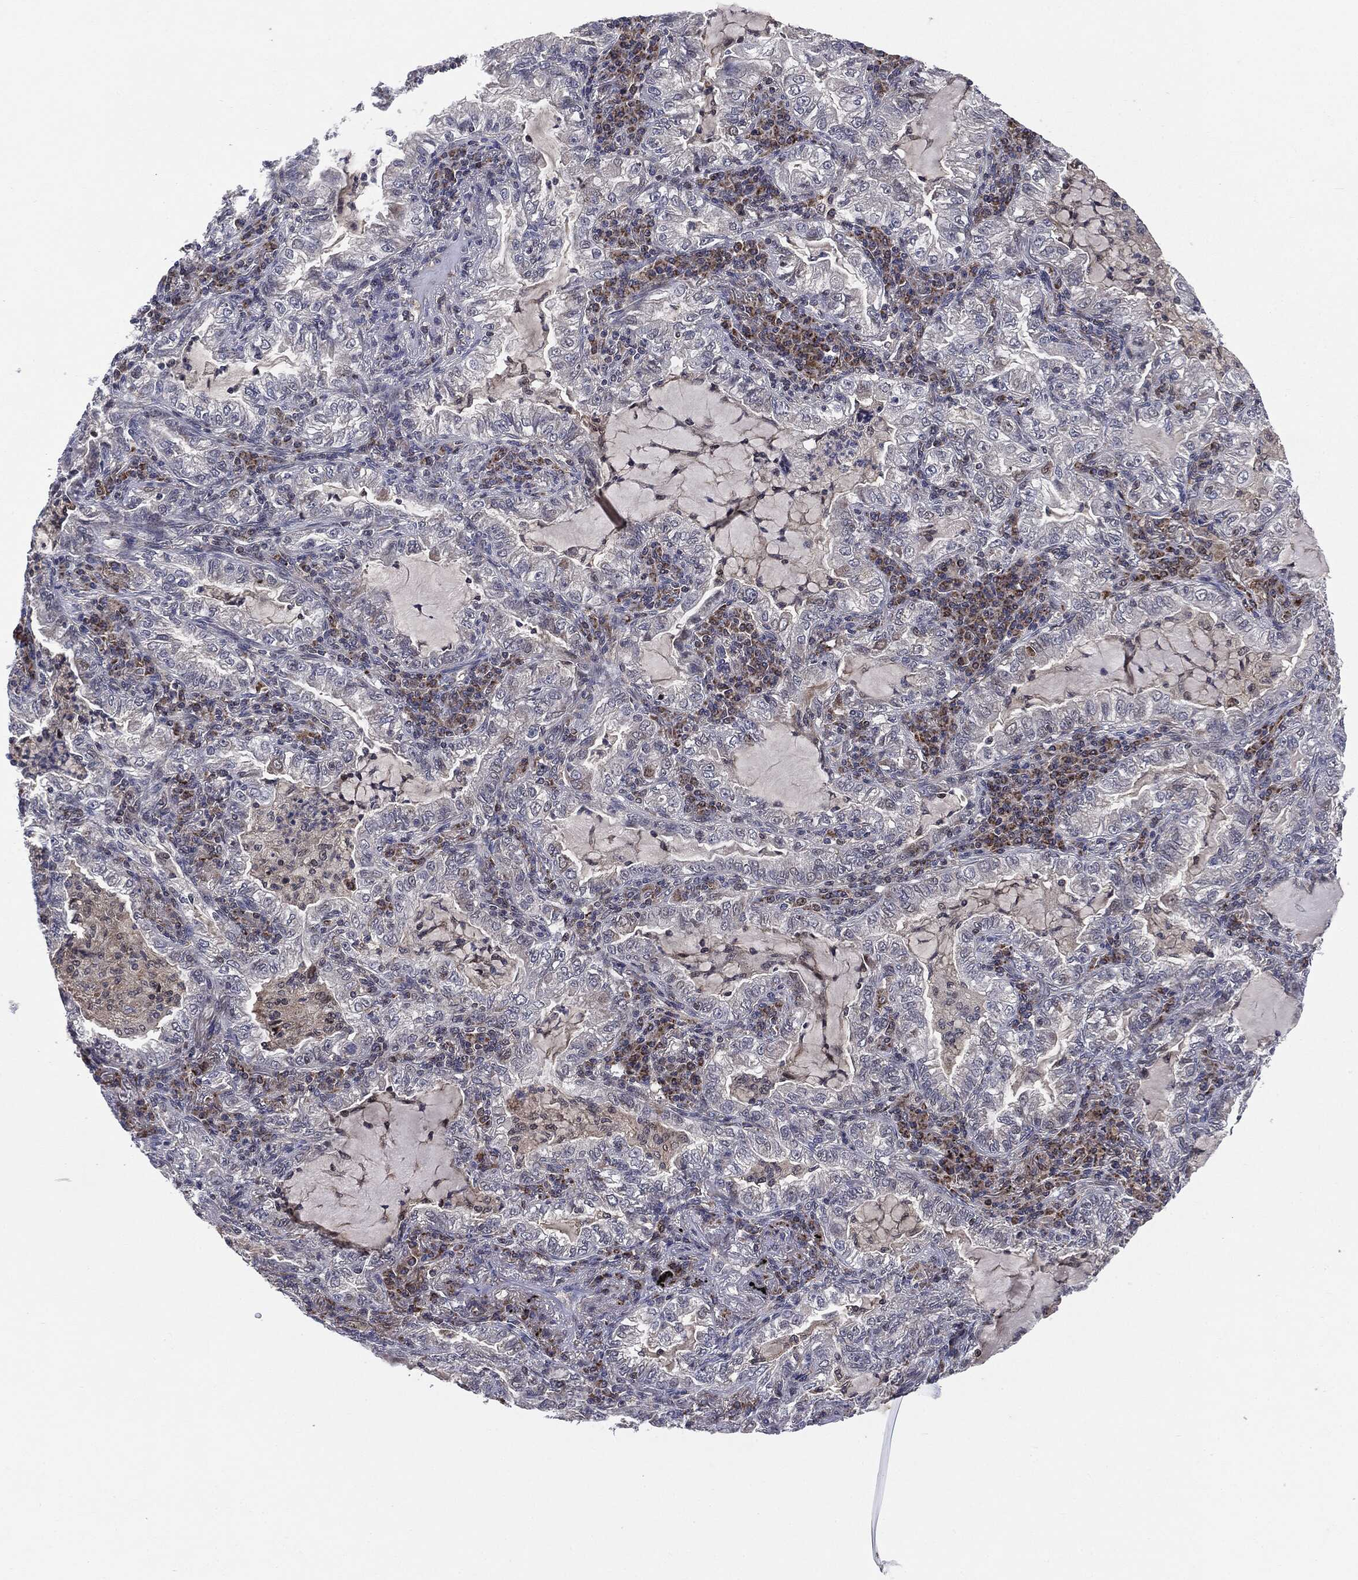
{"staining": {"intensity": "negative", "quantity": "none", "location": "none"}, "tissue": "lung cancer", "cell_type": "Tumor cells", "image_type": "cancer", "snomed": [{"axis": "morphology", "description": "Adenocarcinoma, NOS"}, {"axis": "topography", "description": "Lung"}], "caption": "Immunohistochemistry of human lung adenocarcinoma exhibits no staining in tumor cells.", "gene": "PTPA", "patient": {"sex": "female", "age": 73}}